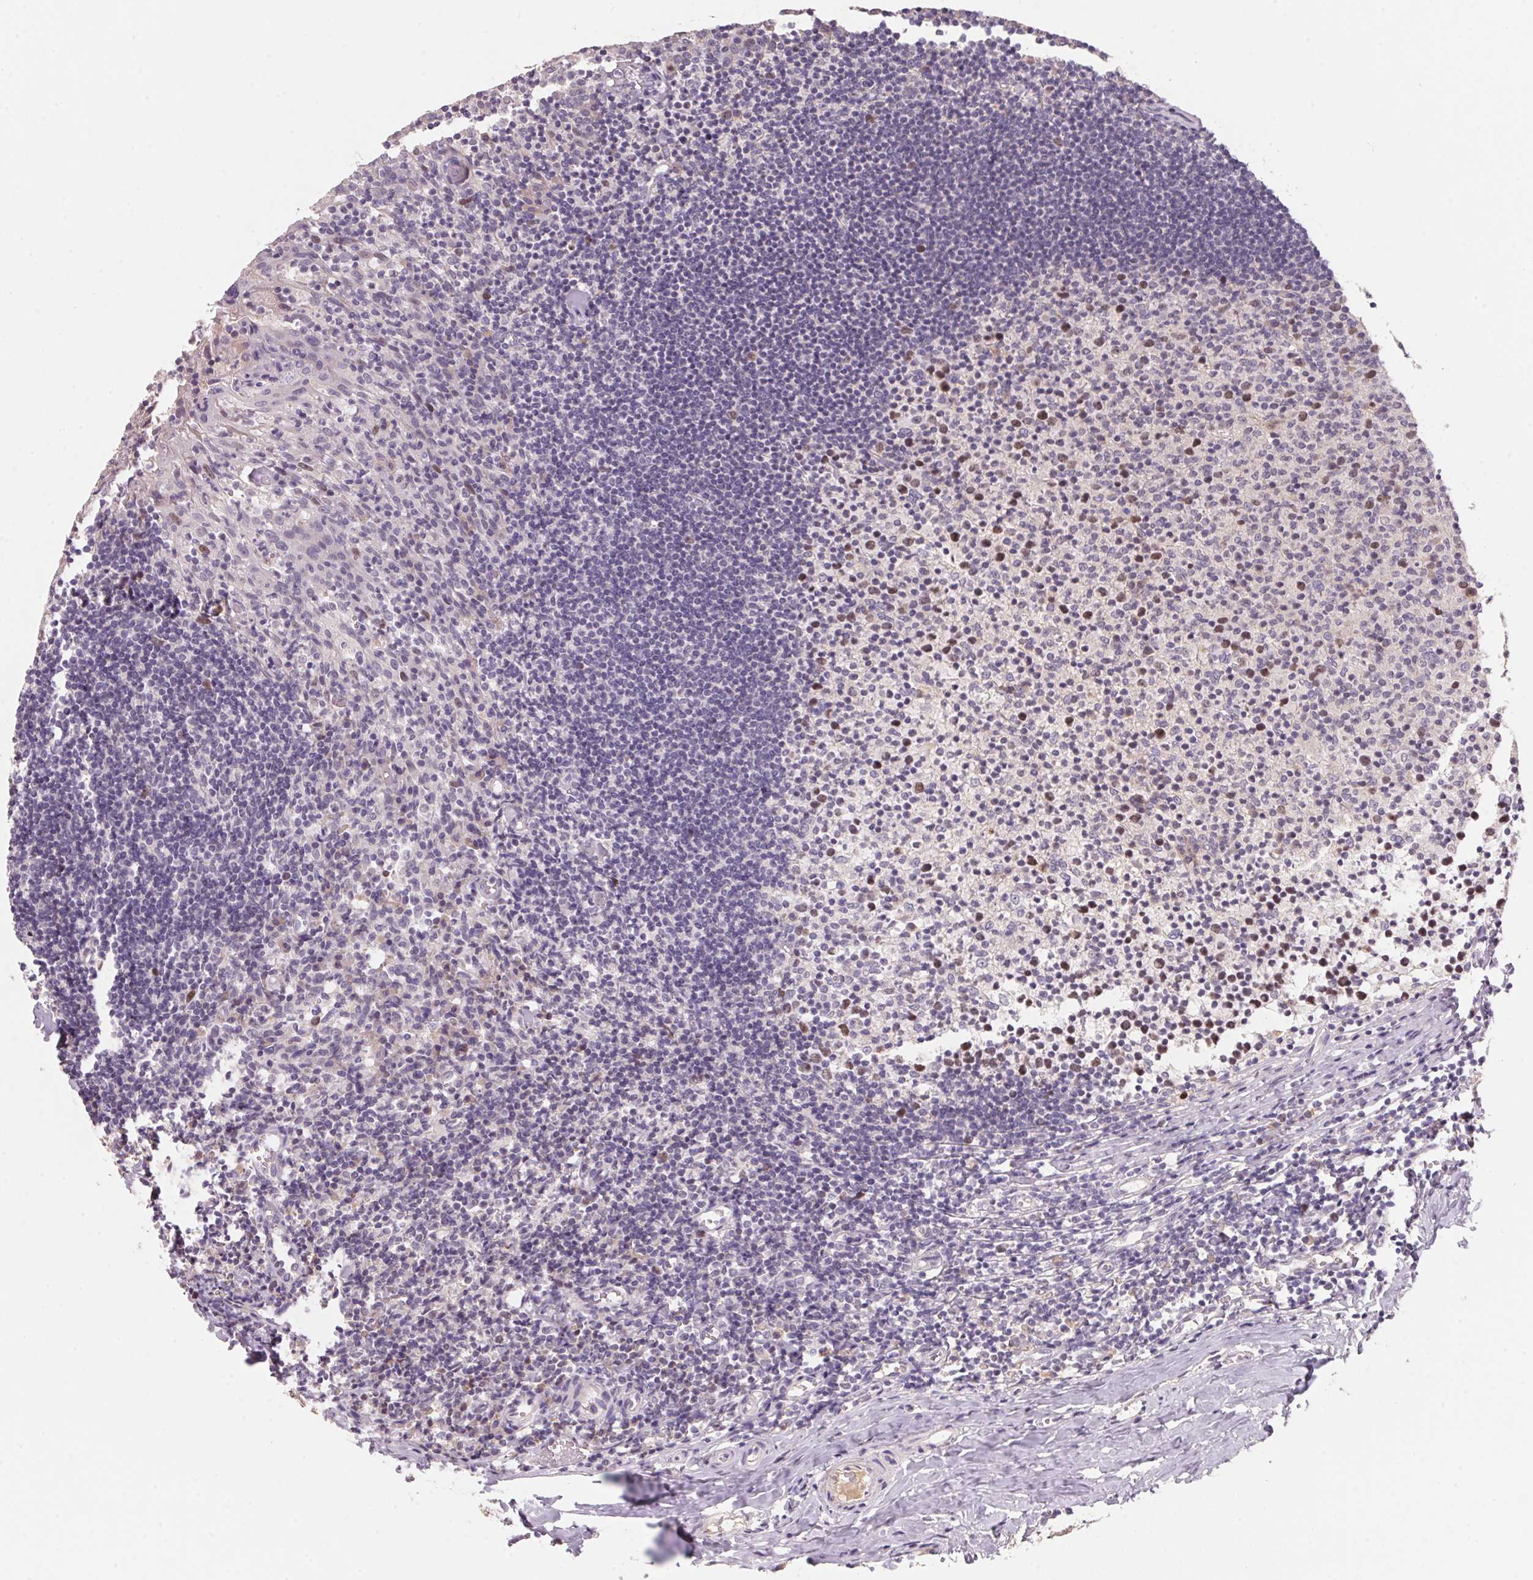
{"staining": {"intensity": "negative", "quantity": "none", "location": "none"}, "tissue": "tonsil", "cell_type": "Germinal center cells", "image_type": "normal", "snomed": [{"axis": "morphology", "description": "Normal tissue, NOS"}, {"axis": "topography", "description": "Tonsil"}], "caption": "A high-resolution image shows IHC staining of benign tonsil, which reveals no significant staining in germinal center cells. Nuclei are stained in blue.", "gene": "KIFC1", "patient": {"sex": "female", "age": 10}}